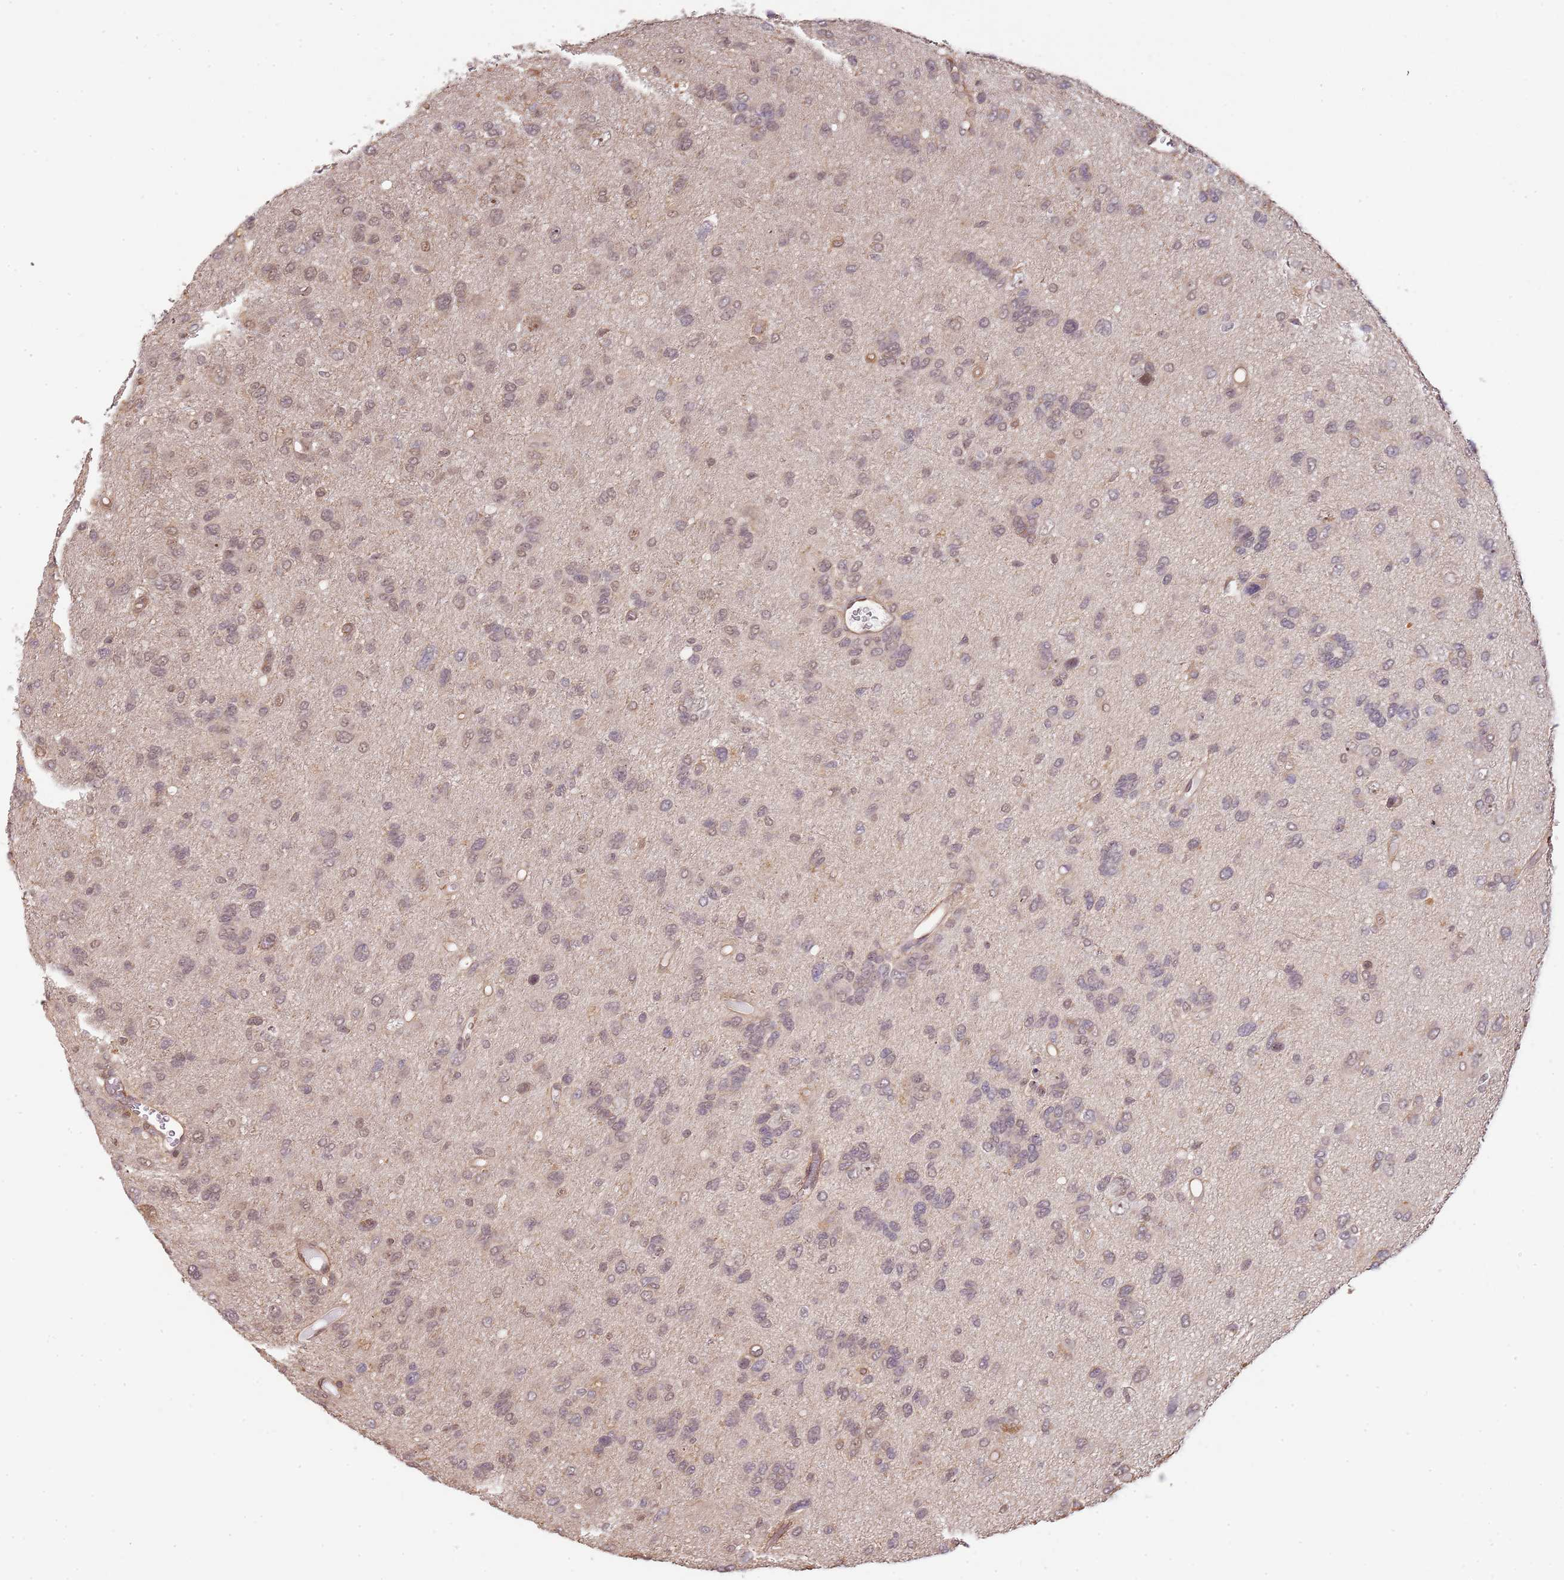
{"staining": {"intensity": "weak", "quantity": "<25%", "location": "nuclear"}, "tissue": "glioma", "cell_type": "Tumor cells", "image_type": "cancer", "snomed": [{"axis": "morphology", "description": "Glioma, malignant, High grade"}, {"axis": "topography", "description": "Brain"}], "caption": "This is an immunohistochemistry photomicrograph of human glioma. There is no expression in tumor cells.", "gene": "SURF2", "patient": {"sex": "female", "age": 59}}